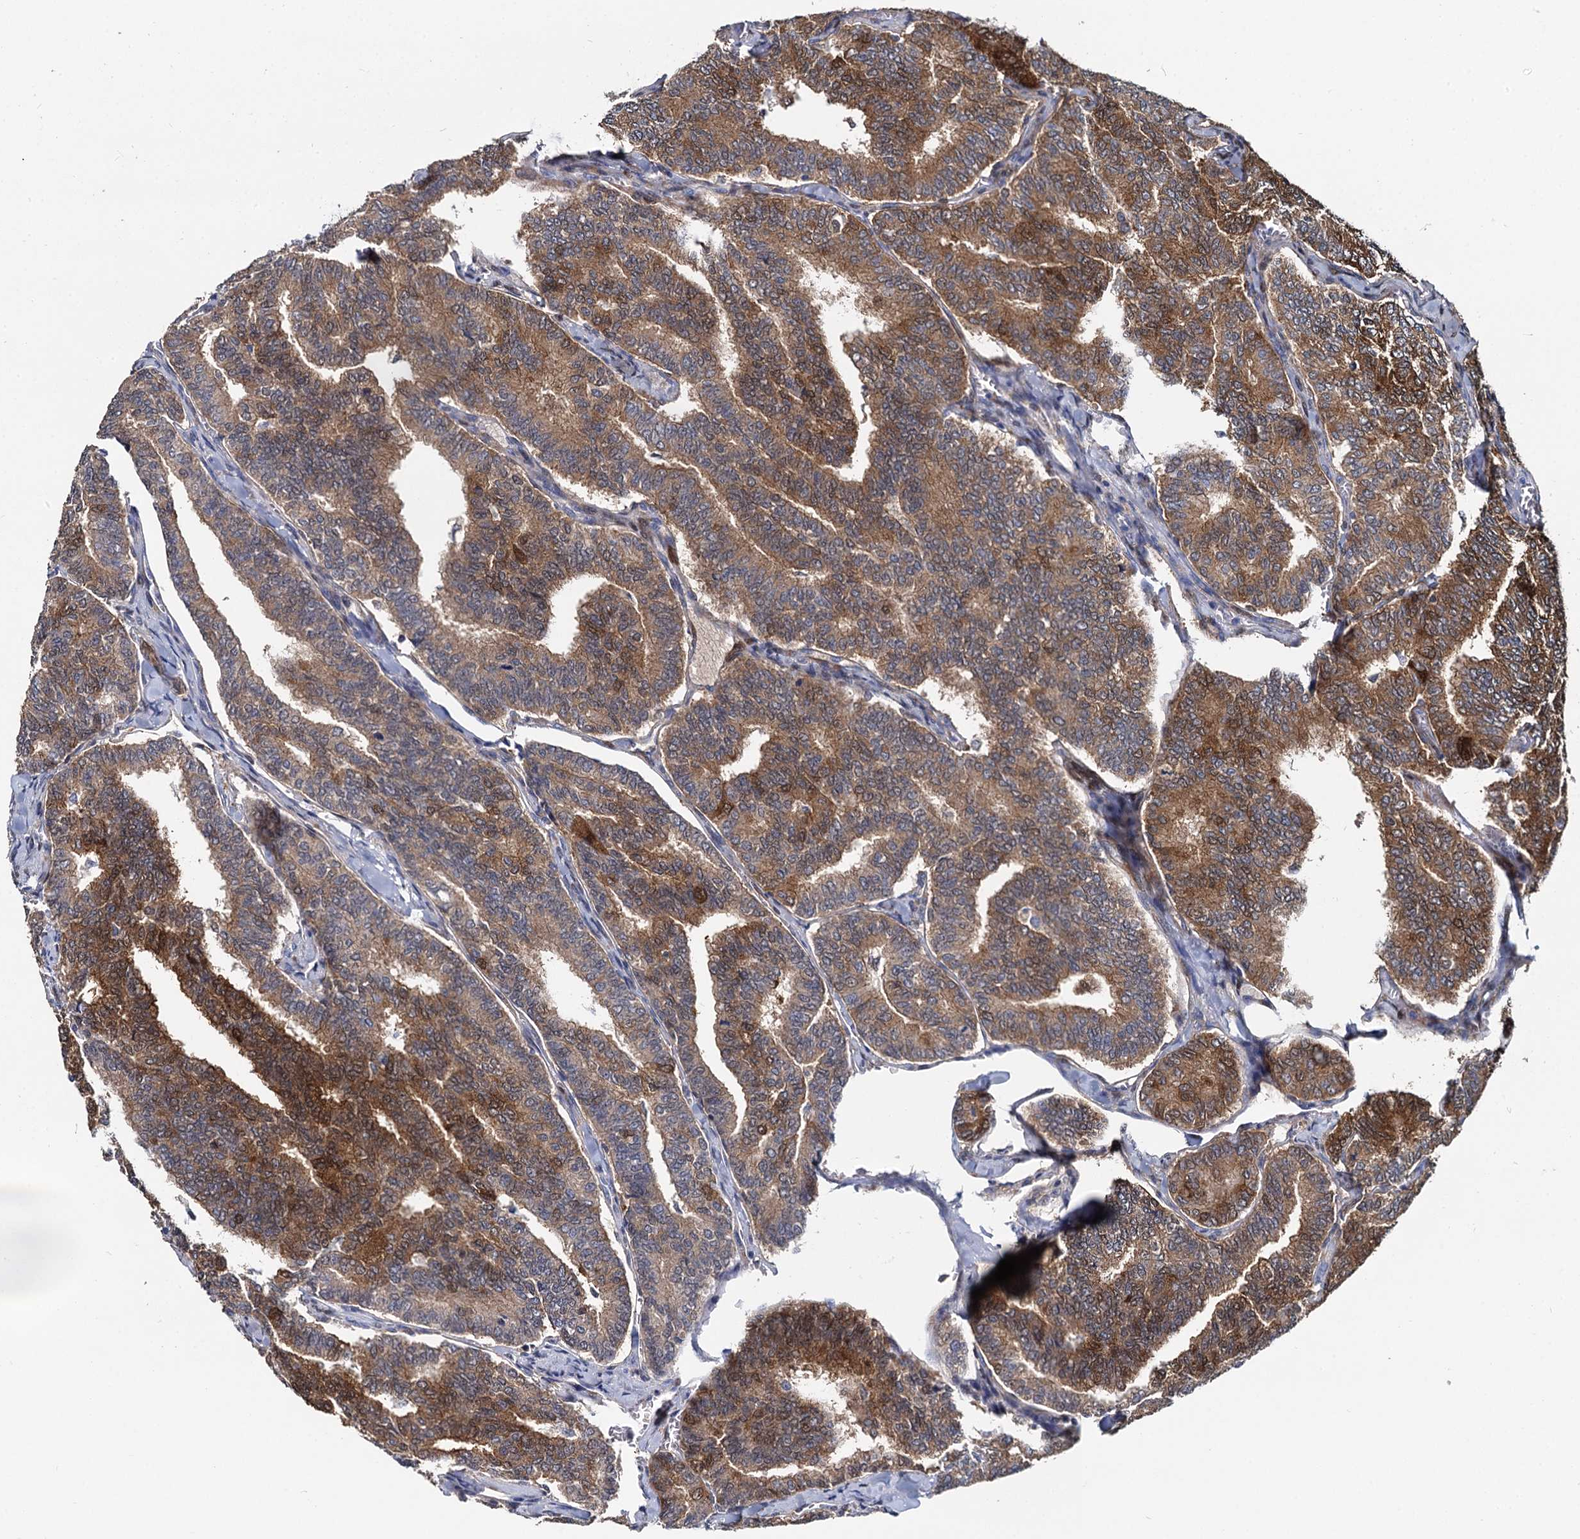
{"staining": {"intensity": "moderate", "quantity": ">75%", "location": "cytoplasmic/membranous"}, "tissue": "thyroid cancer", "cell_type": "Tumor cells", "image_type": "cancer", "snomed": [{"axis": "morphology", "description": "Papillary adenocarcinoma, NOS"}, {"axis": "topography", "description": "Thyroid gland"}], "caption": "High-power microscopy captured an IHC histopathology image of thyroid cancer (papillary adenocarcinoma), revealing moderate cytoplasmic/membranous positivity in approximately >75% of tumor cells.", "gene": "GSTM3", "patient": {"sex": "female", "age": 35}}